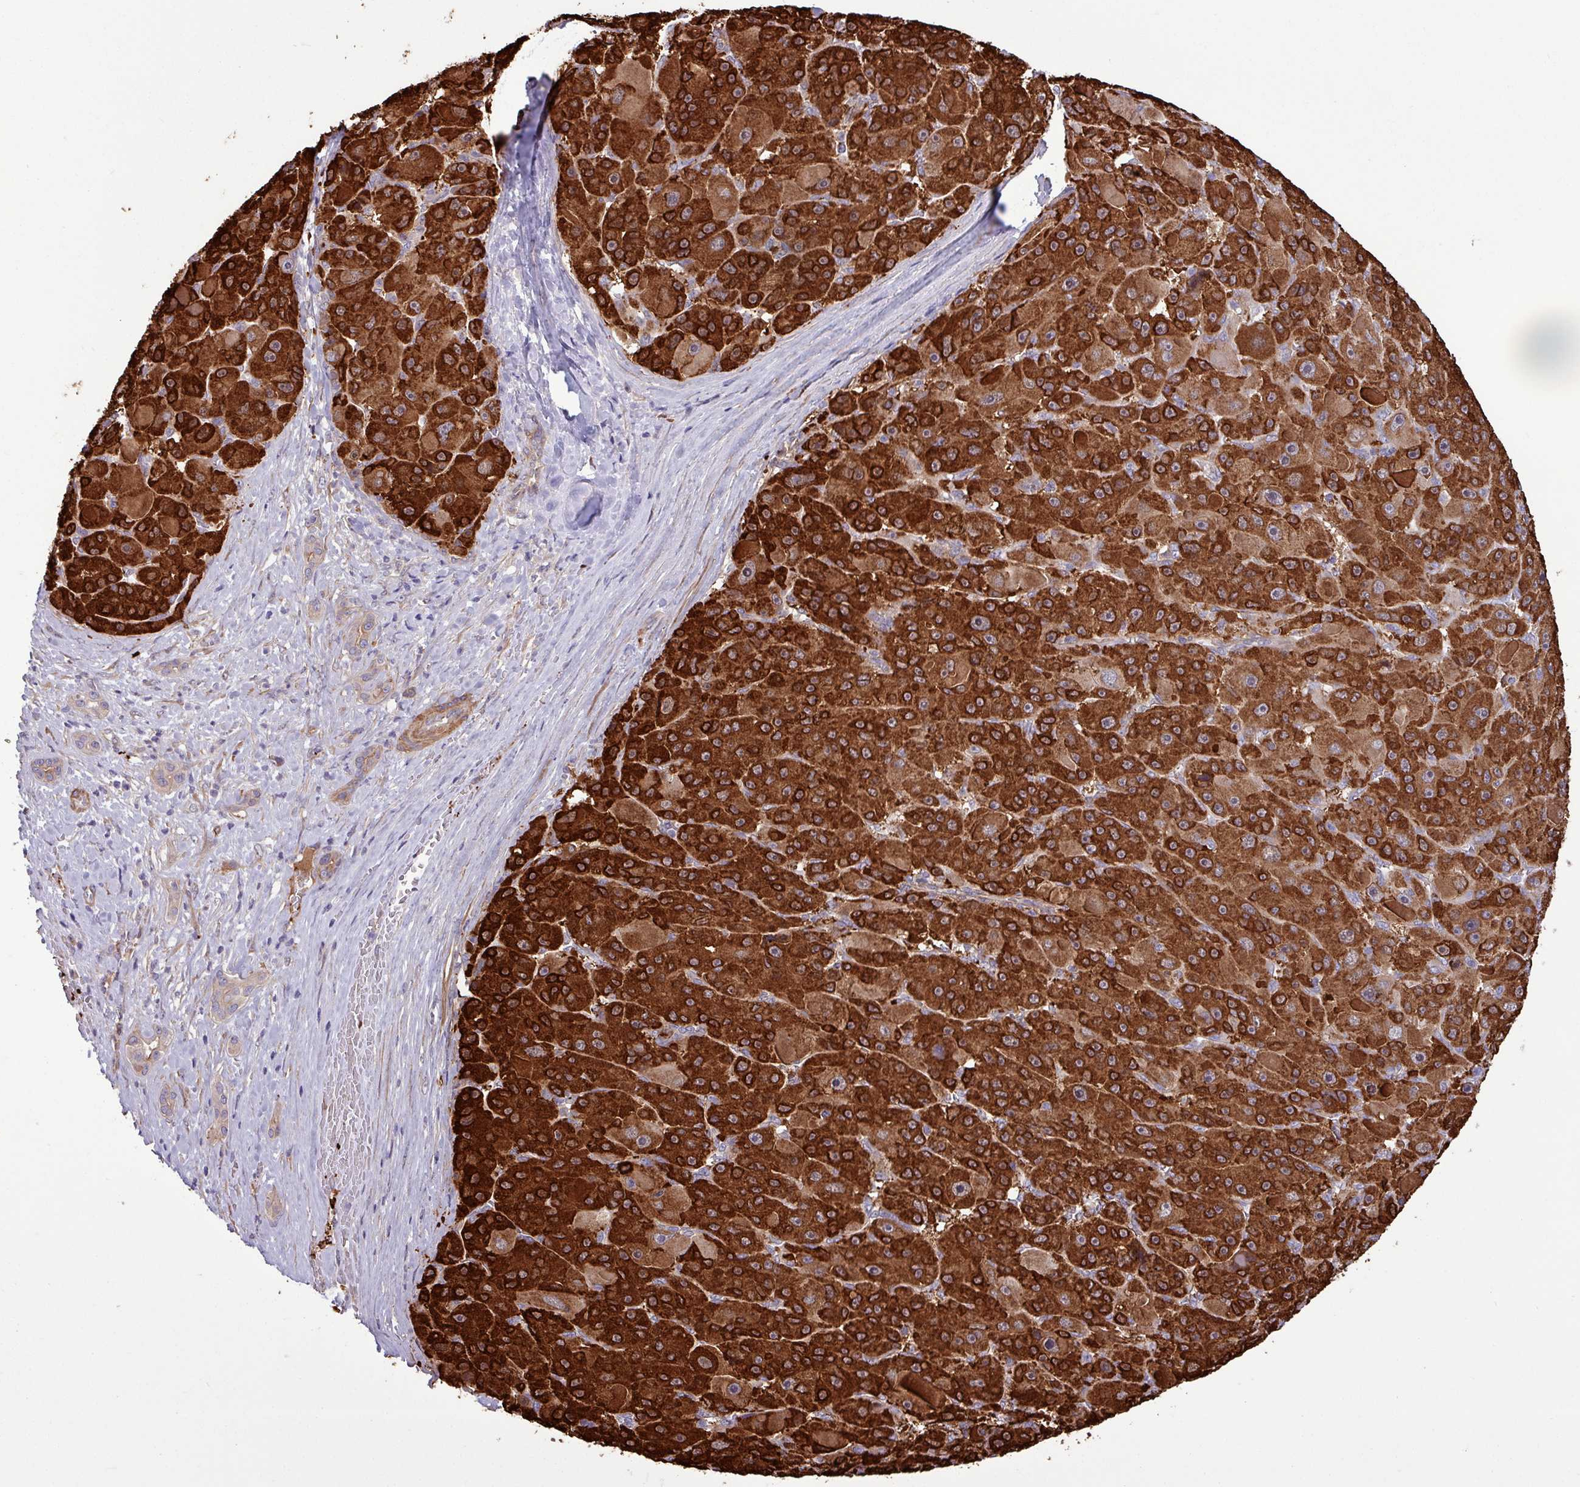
{"staining": {"intensity": "strong", "quantity": ">75%", "location": "cytoplasmic/membranous"}, "tissue": "liver cancer", "cell_type": "Tumor cells", "image_type": "cancer", "snomed": [{"axis": "morphology", "description": "Carcinoma, Hepatocellular, NOS"}, {"axis": "topography", "description": "Liver"}], "caption": "Human hepatocellular carcinoma (liver) stained with a protein marker shows strong staining in tumor cells.", "gene": "PCED1A", "patient": {"sex": "male", "age": 76}}